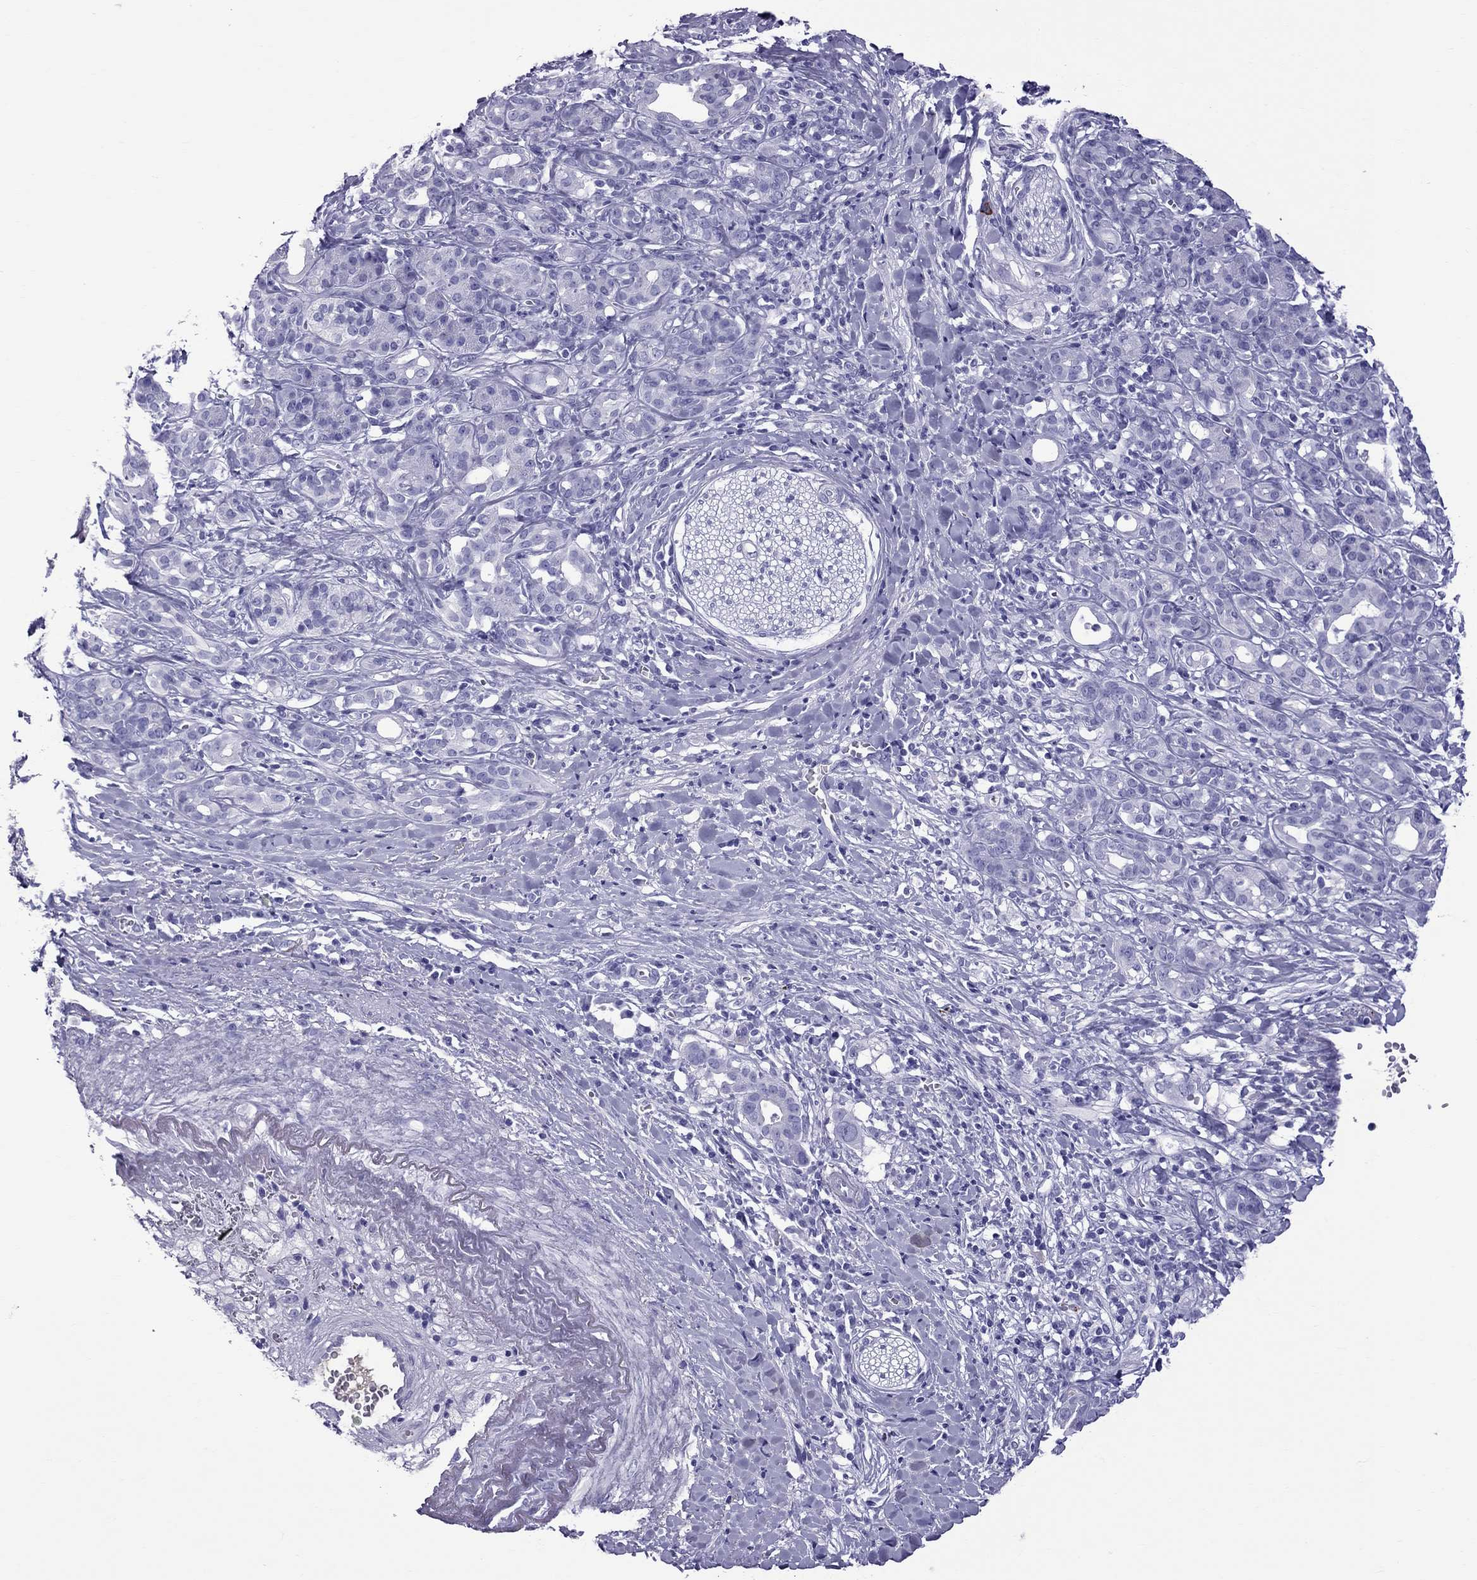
{"staining": {"intensity": "negative", "quantity": "none", "location": "none"}, "tissue": "pancreatic cancer", "cell_type": "Tumor cells", "image_type": "cancer", "snomed": [{"axis": "morphology", "description": "Adenocarcinoma, NOS"}, {"axis": "topography", "description": "Pancreas"}], "caption": "Immunohistochemistry image of neoplastic tissue: human adenocarcinoma (pancreatic) stained with DAB (3,3'-diaminobenzidine) reveals no significant protein expression in tumor cells. (DAB (3,3'-diaminobenzidine) immunohistochemistry (IHC) with hematoxylin counter stain).", "gene": "SCART1", "patient": {"sex": "male", "age": 61}}